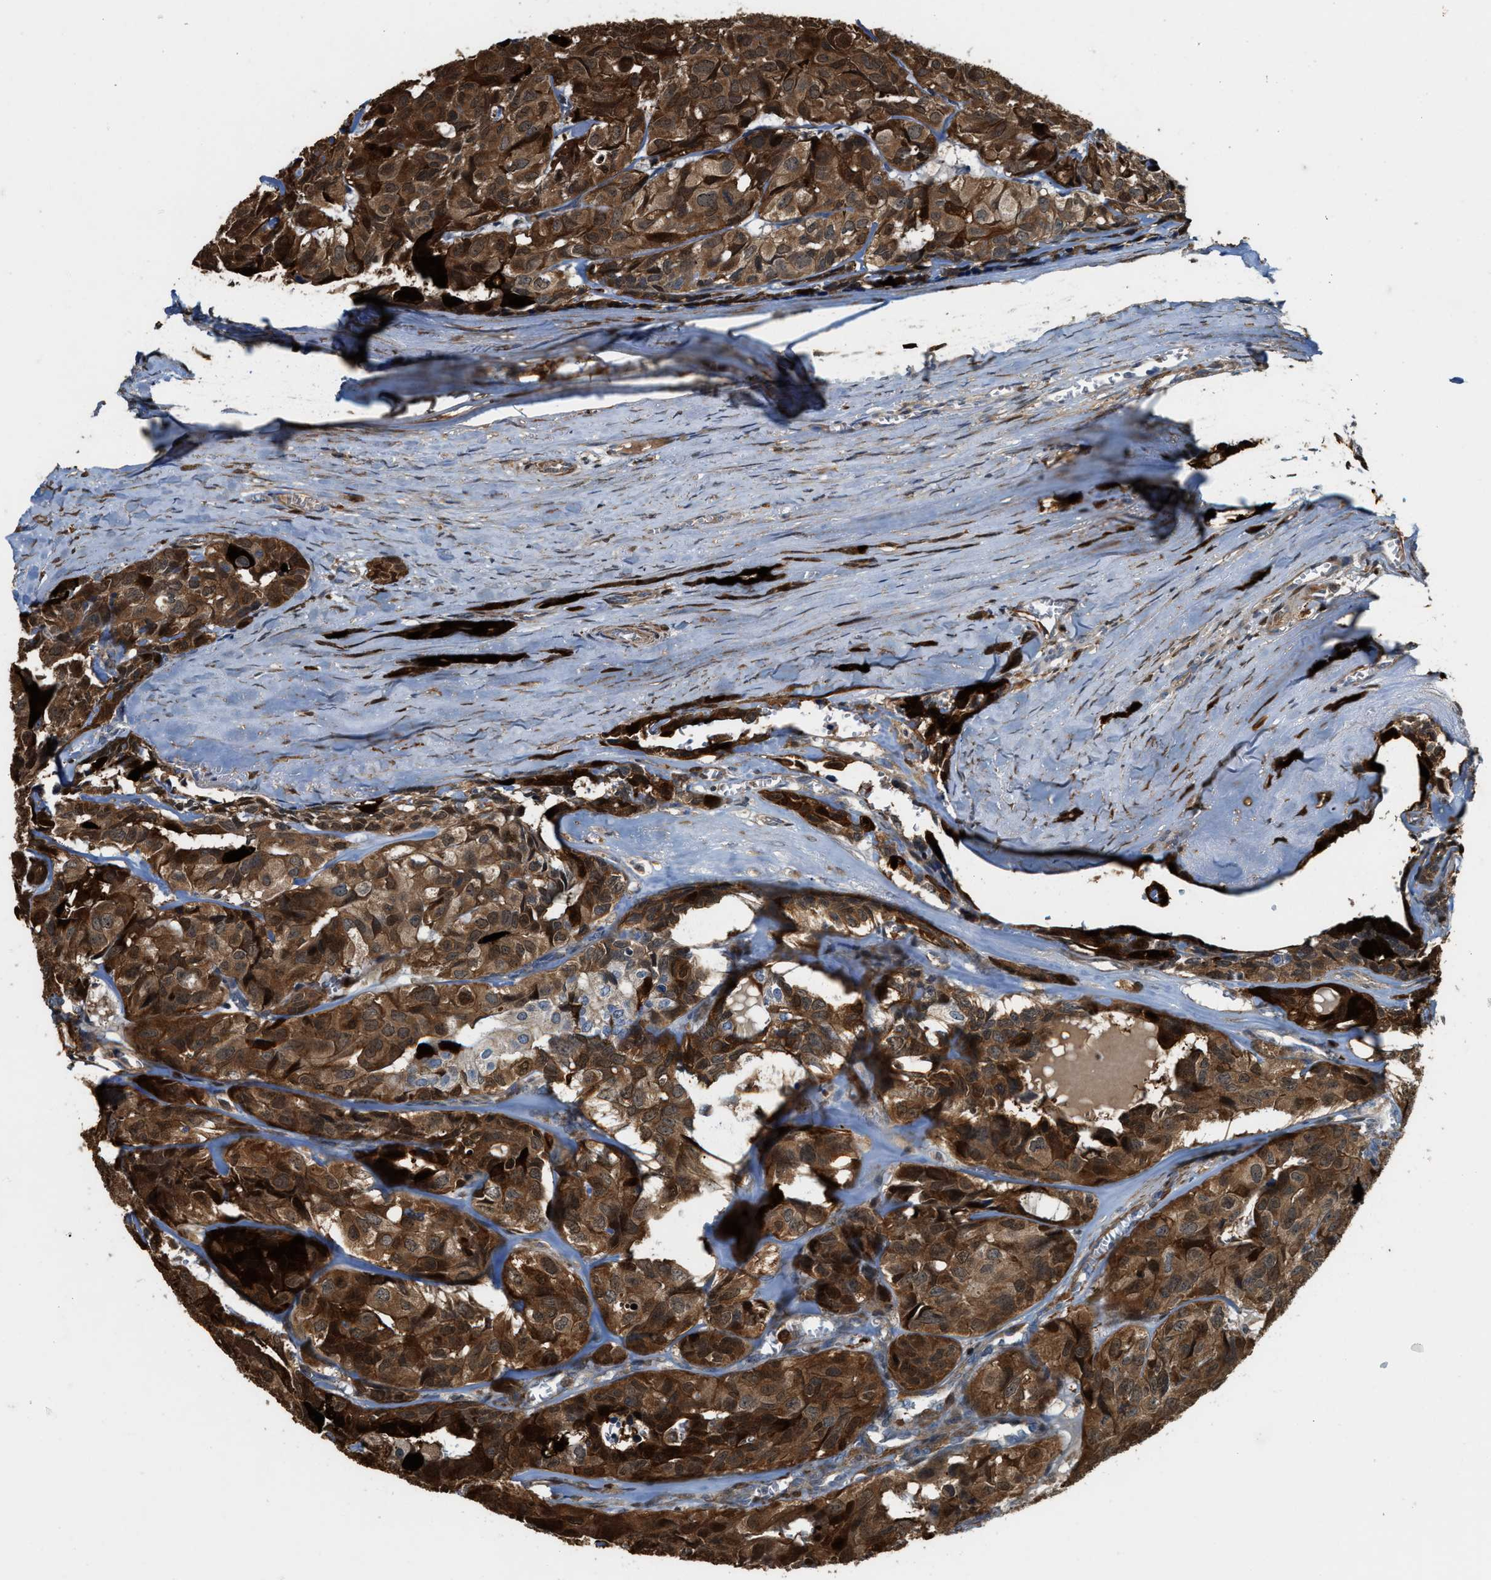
{"staining": {"intensity": "strong", "quantity": ">75%", "location": "cytoplasmic/membranous"}, "tissue": "head and neck cancer", "cell_type": "Tumor cells", "image_type": "cancer", "snomed": [{"axis": "morphology", "description": "Adenocarcinoma, NOS"}, {"axis": "topography", "description": "Salivary gland, NOS"}, {"axis": "topography", "description": "Head-Neck"}], "caption": "Human head and neck adenocarcinoma stained for a protein (brown) reveals strong cytoplasmic/membranous positive positivity in approximately >75% of tumor cells.", "gene": "SERPINB5", "patient": {"sex": "female", "age": 76}}